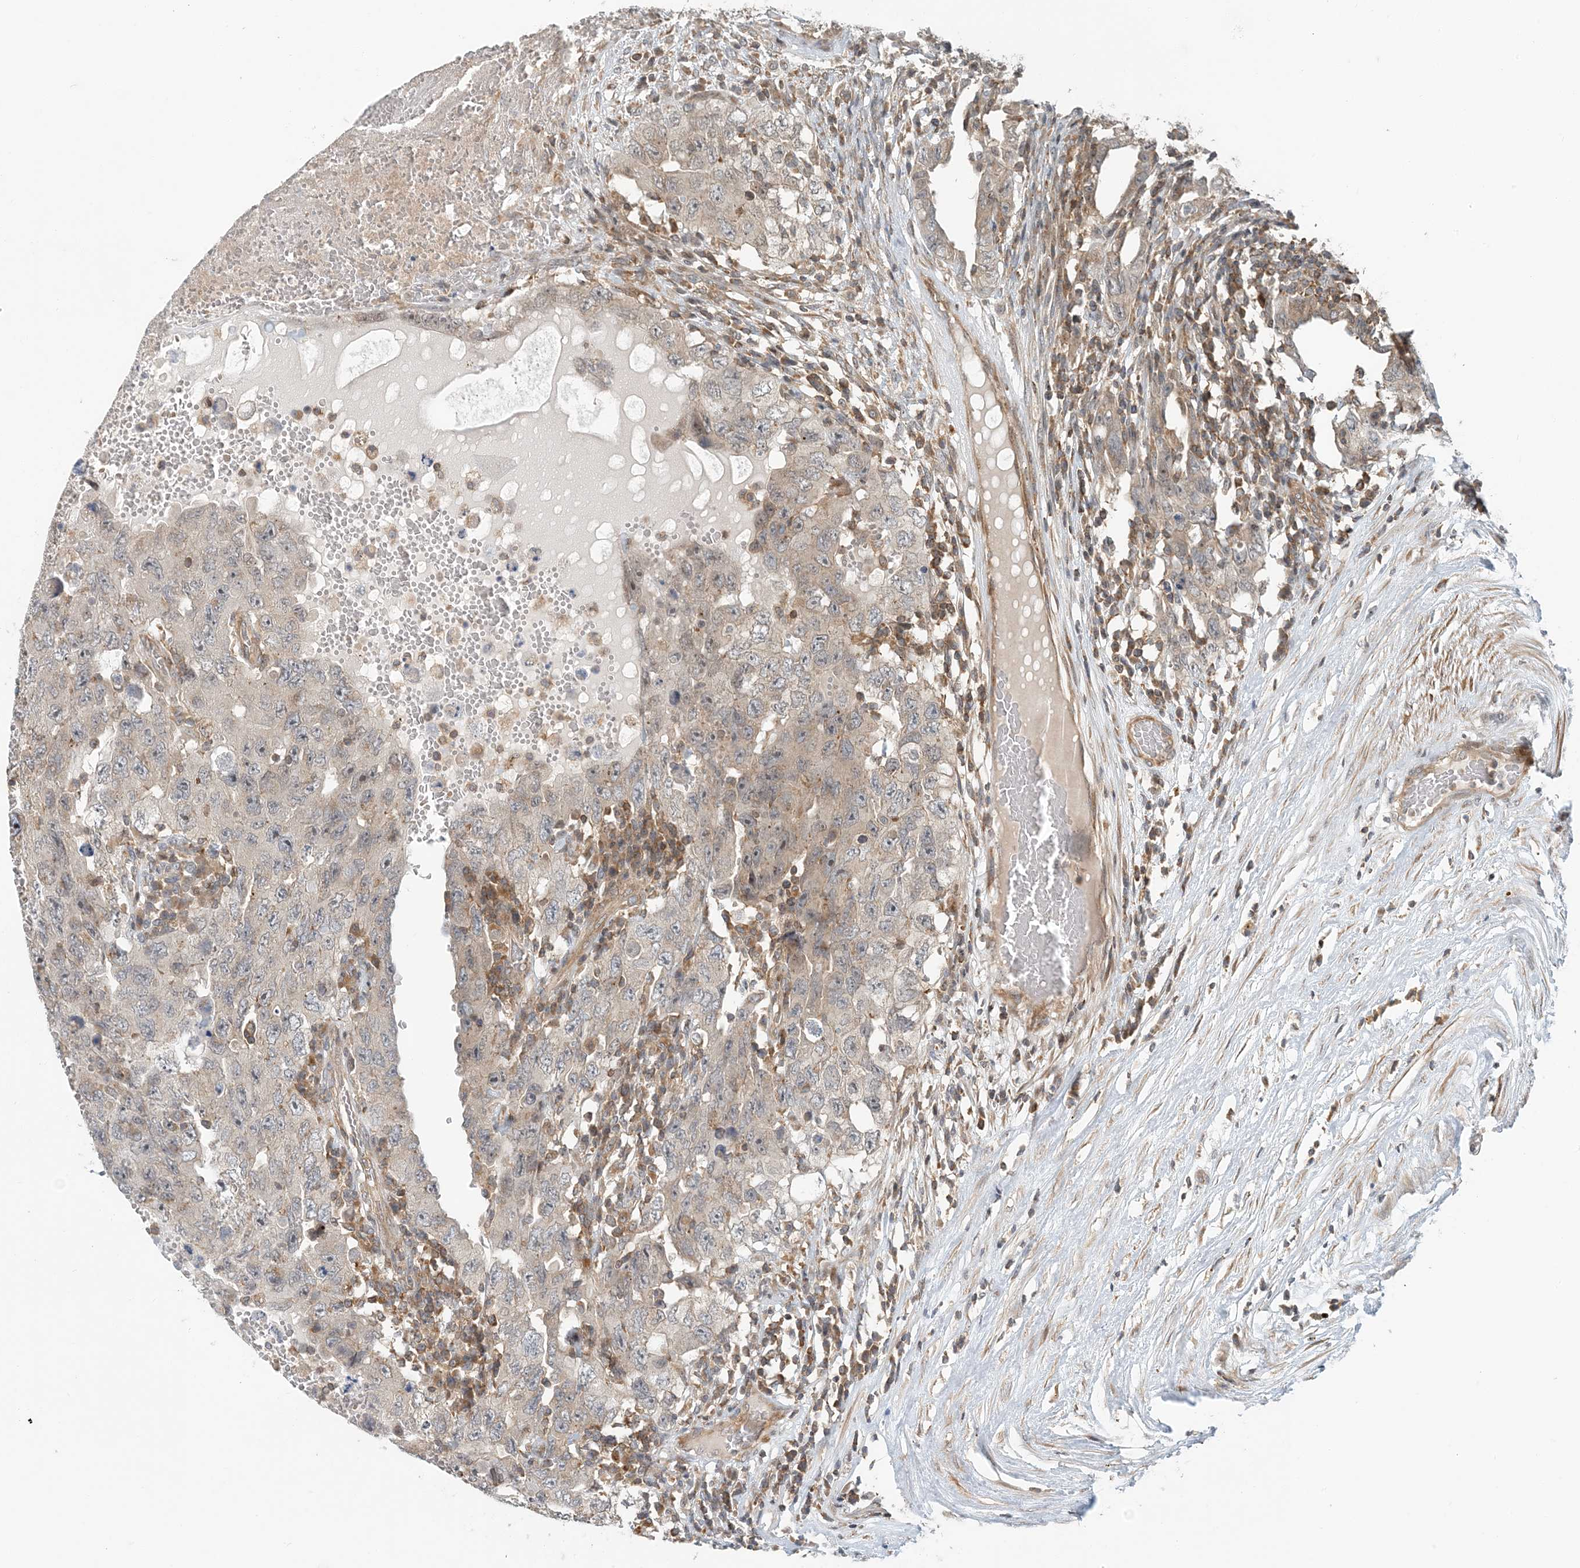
{"staining": {"intensity": "negative", "quantity": "none", "location": "none"}, "tissue": "testis cancer", "cell_type": "Tumor cells", "image_type": "cancer", "snomed": [{"axis": "morphology", "description": "Carcinoma, Embryonal, NOS"}, {"axis": "topography", "description": "Testis"}], "caption": "Testis cancer (embryonal carcinoma) stained for a protein using immunohistochemistry exhibits no expression tumor cells.", "gene": "ATP13A2", "patient": {"sex": "male", "age": 26}}